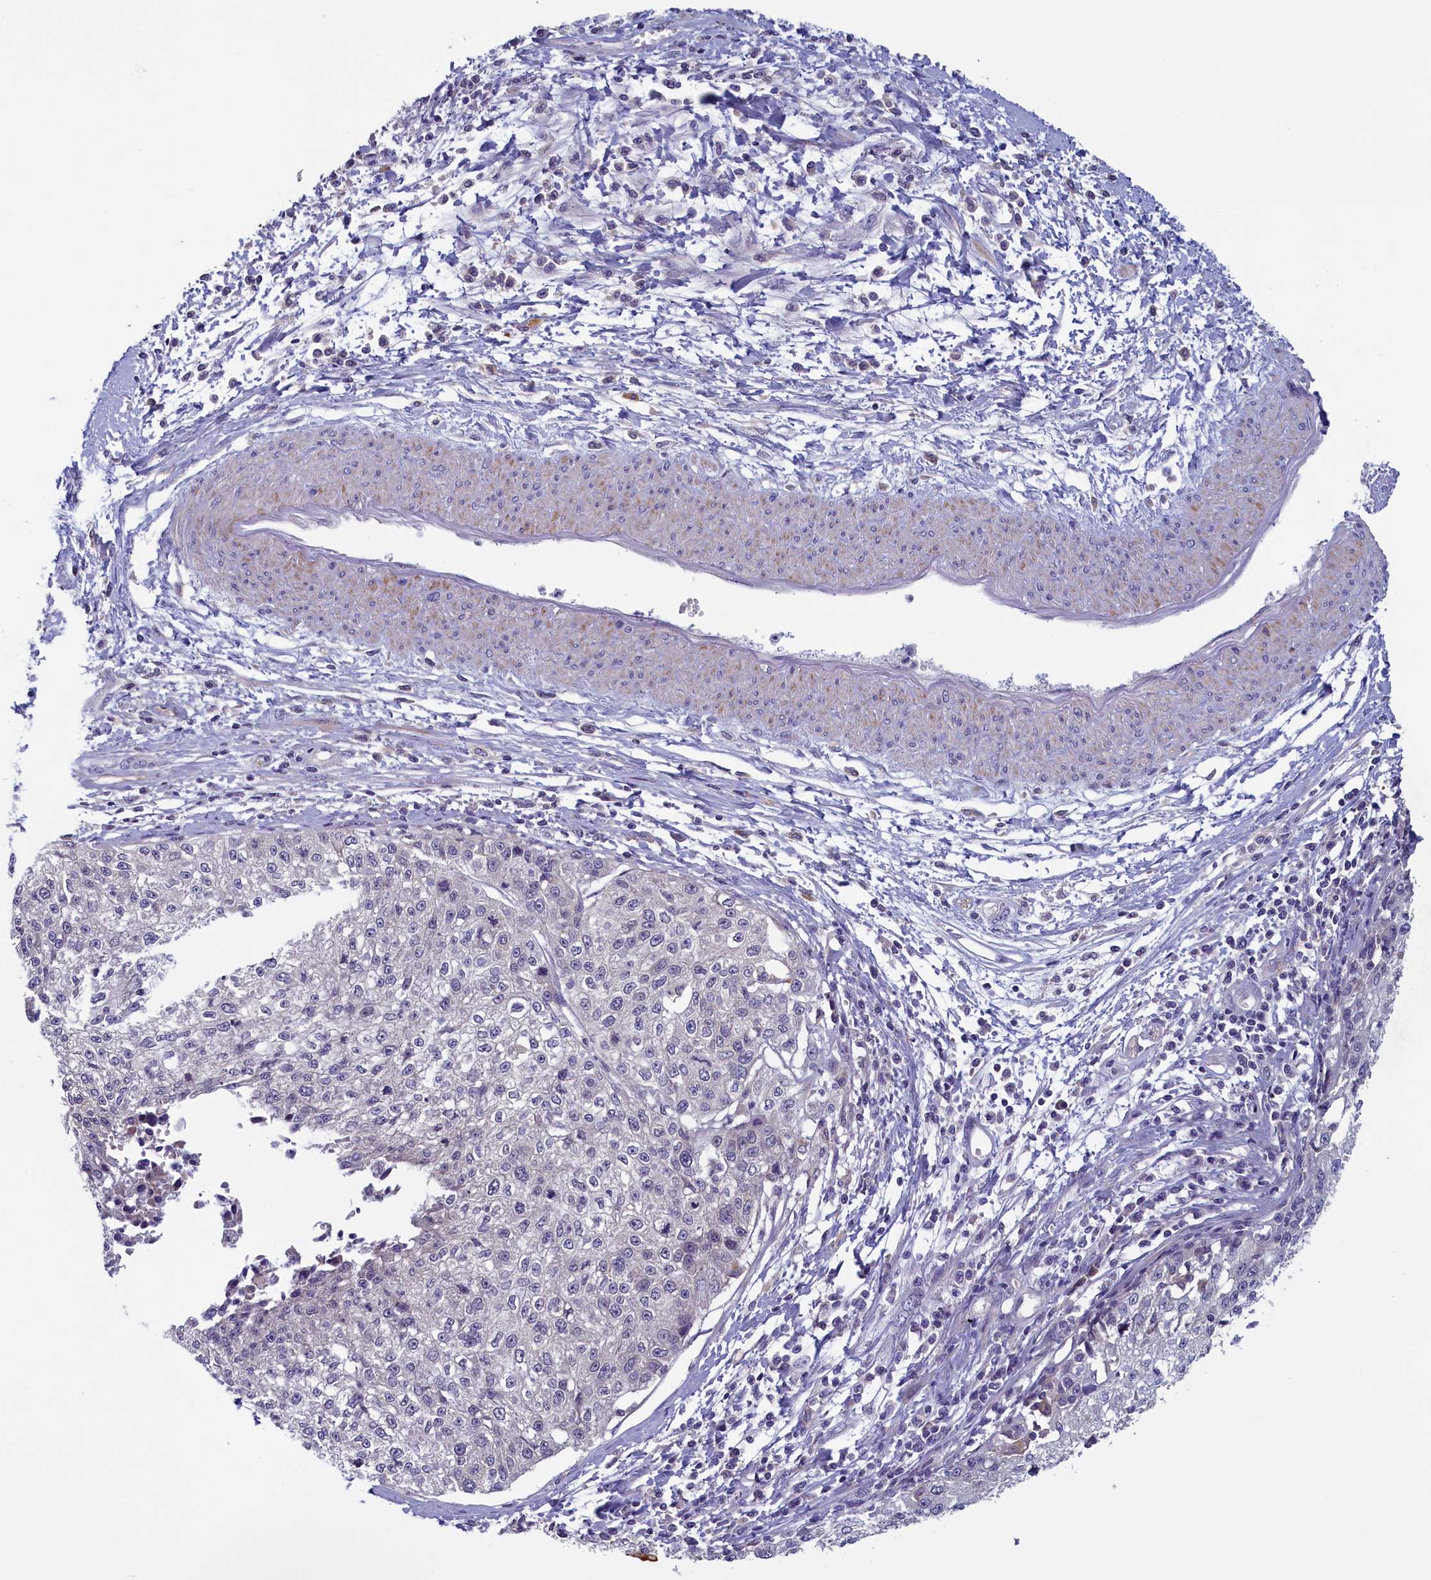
{"staining": {"intensity": "negative", "quantity": "none", "location": "none"}, "tissue": "cervical cancer", "cell_type": "Tumor cells", "image_type": "cancer", "snomed": [{"axis": "morphology", "description": "Squamous cell carcinoma, NOS"}, {"axis": "topography", "description": "Cervix"}], "caption": "Immunohistochemical staining of cervical cancer (squamous cell carcinoma) shows no significant staining in tumor cells.", "gene": "NUBP1", "patient": {"sex": "female", "age": 57}}